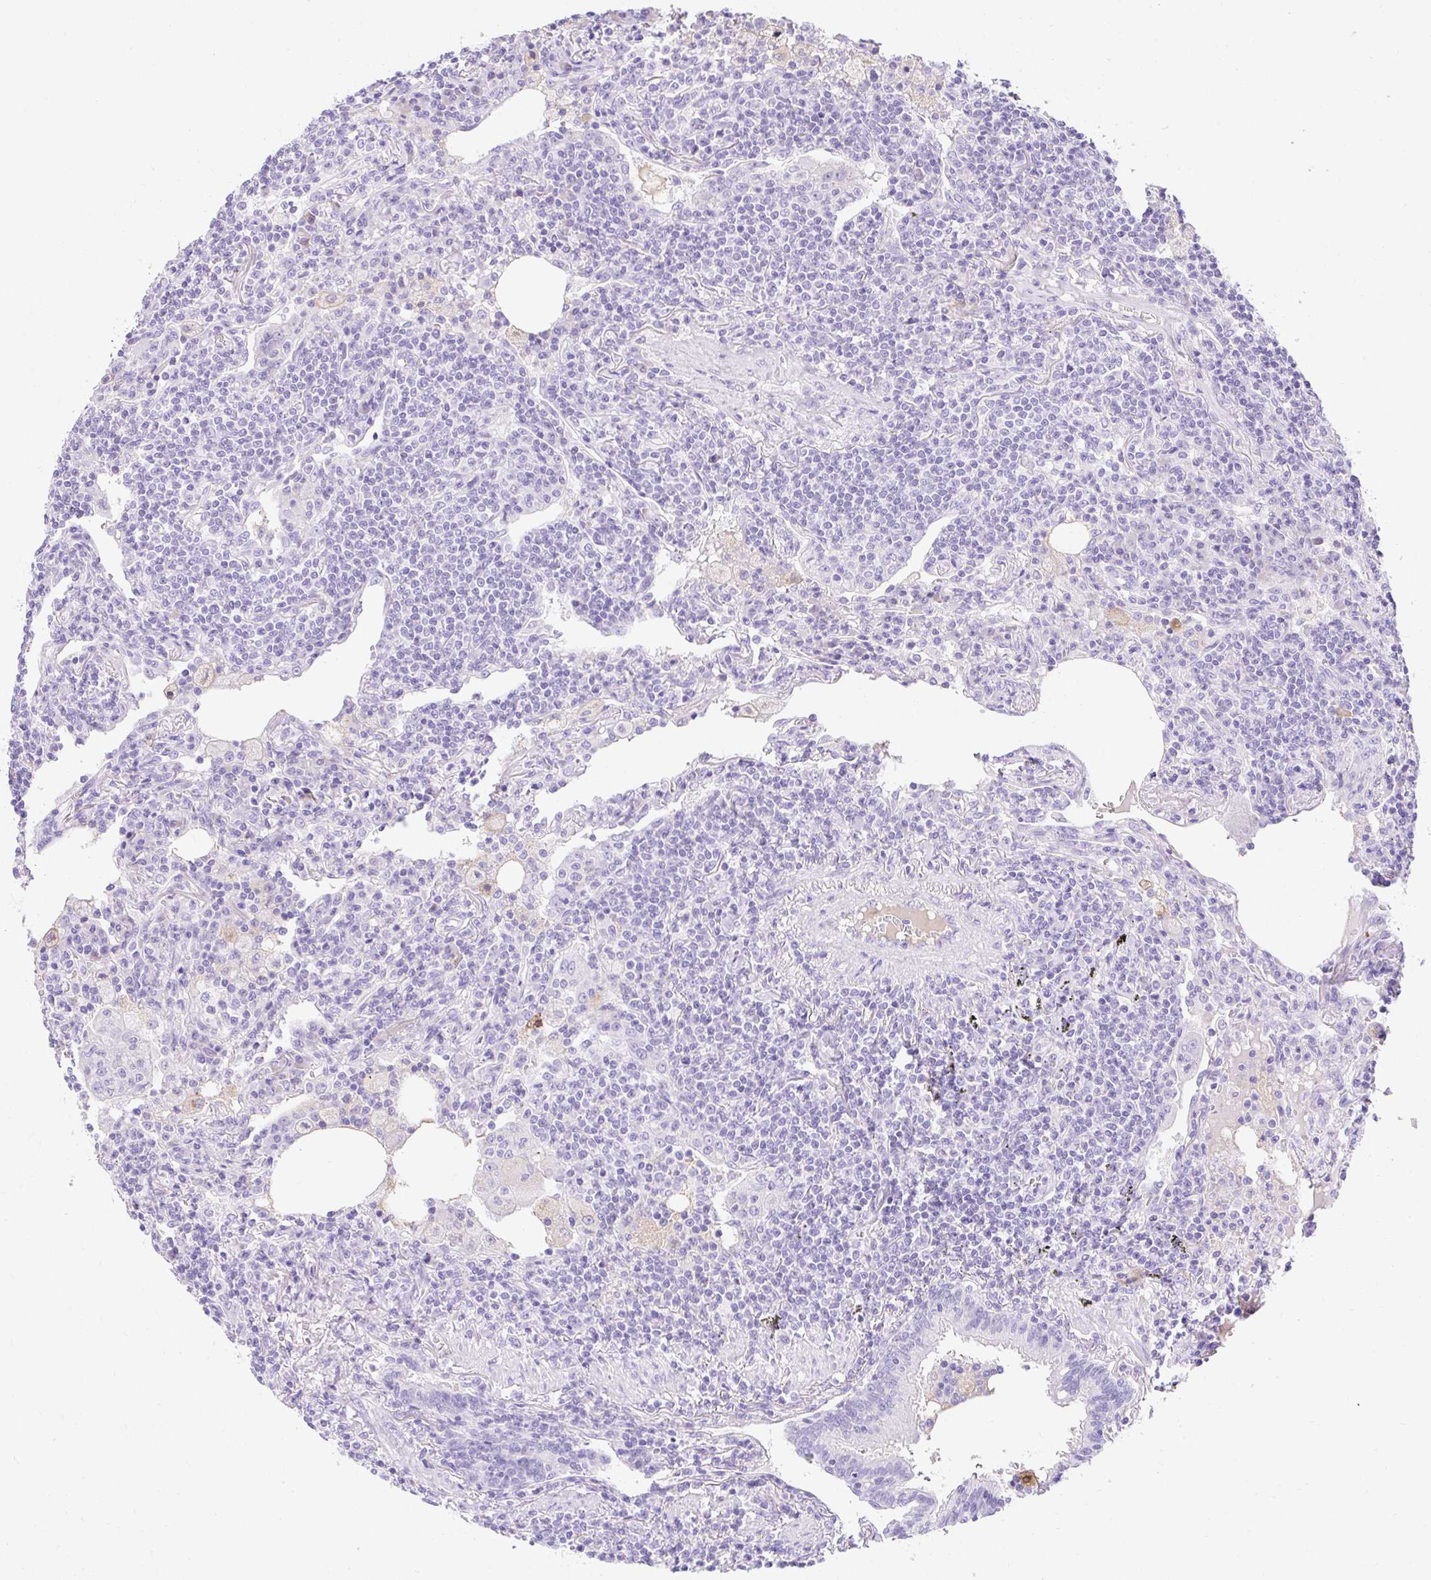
{"staining": {"intensity": "negative", "quantity": "none", "location": "none"}, "tissue": "lymphoma", "cell_type": "Tumor cells", "image_type": "cancer", "snomed": [{"axis": "morphology", "description": "Malignant lymphoma, non-Hodgkin's type, Low grade"}, {"axis": "topography", "description": "Lung"}], "caption": "The IHC histopathology image has no significant positivity in tumor cells of malignant lymphoma, non-Hodgkin's type (low-grade) tissue.", "gene": "APOC4-APOC2", "patient": {"sex": "female", "age": 71}}